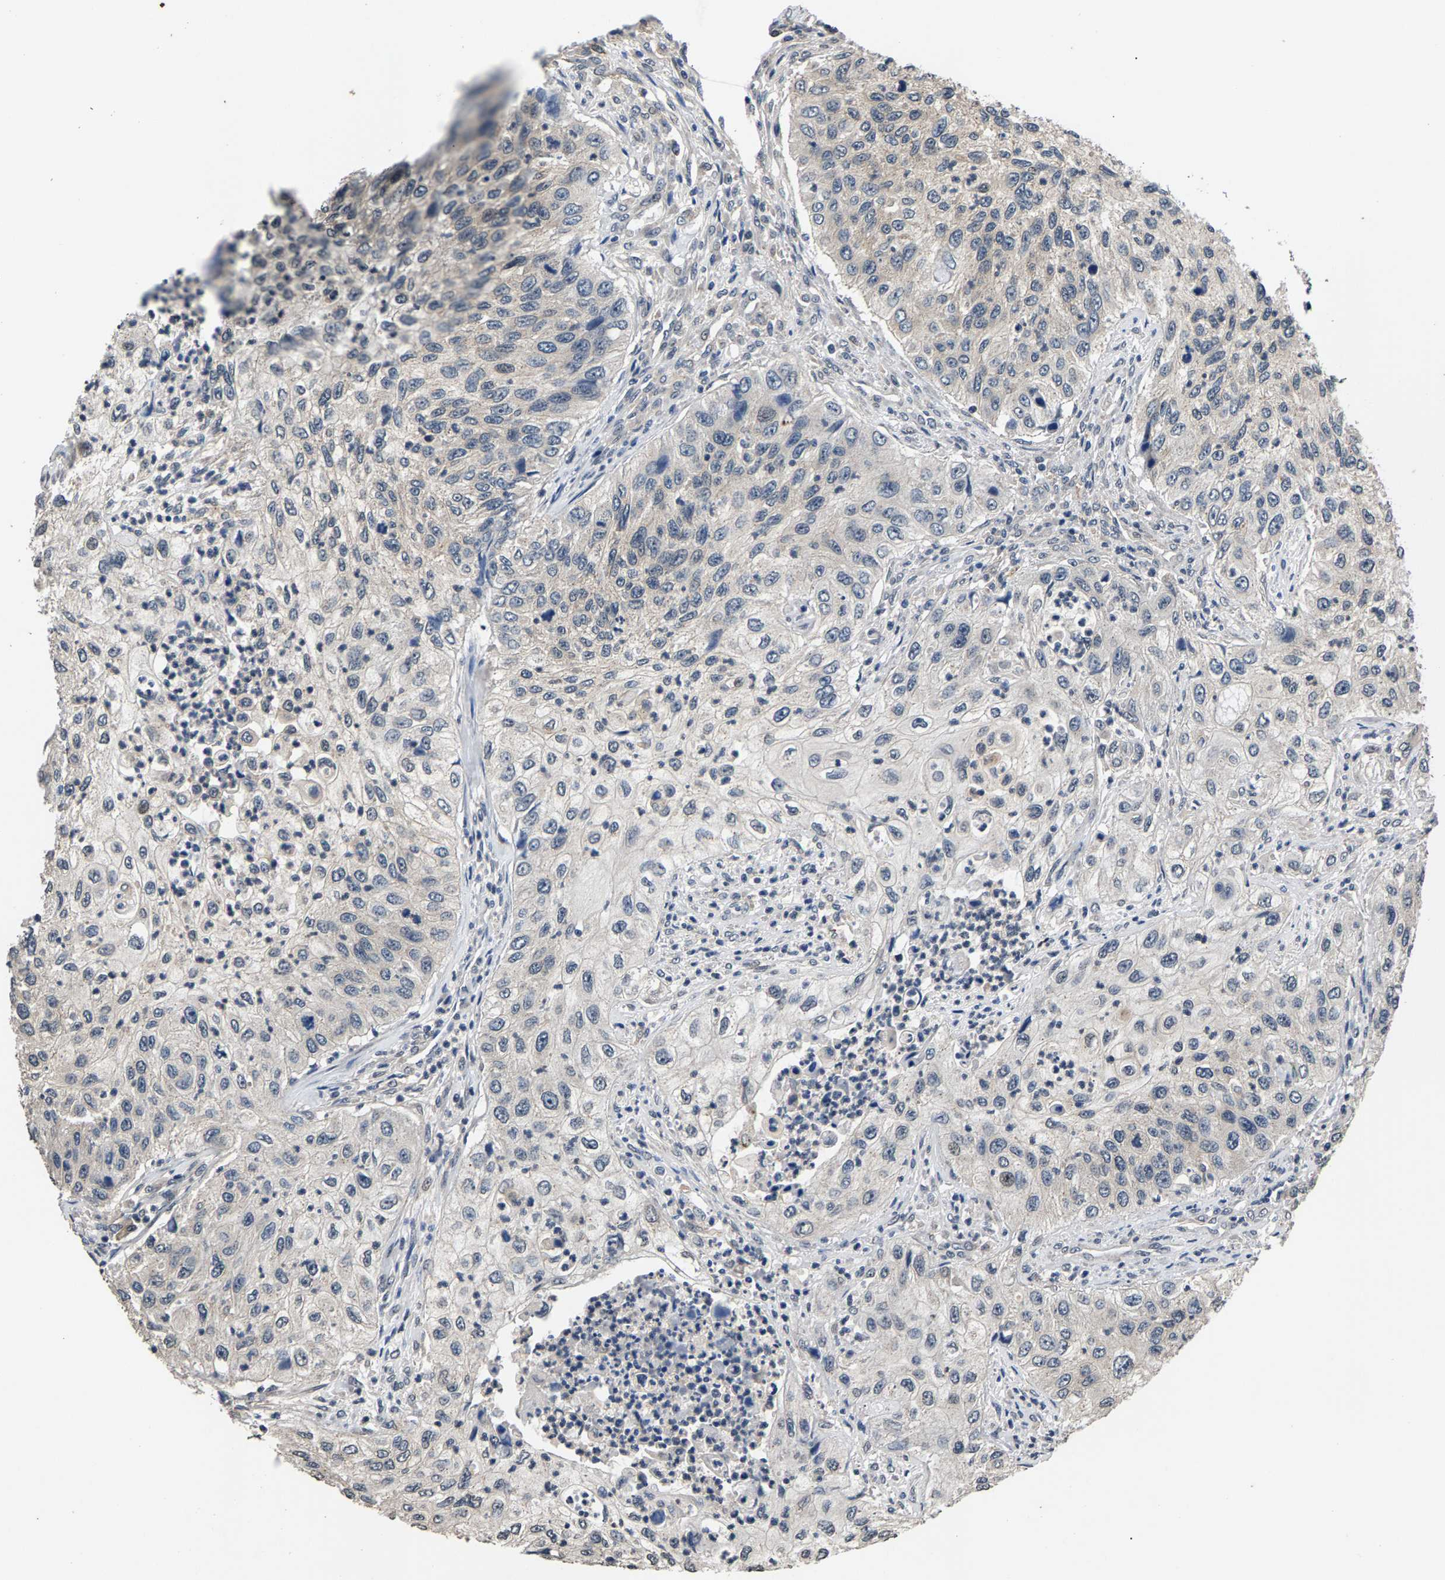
{"staining": {"intensity": "negative", "quantity": "none", "location": "none"}, "tissue": "urothelial cancer", "cell_type": "Tumor cells", "image_type": "cancer", "snomed": [{"axis": "morphology", "description": "Urothelial carcinoma, High grade"}, {"axis": "topography", "description": "Urinary bladder"}], "caption": "High power microscopy image of an immunohistochemistry (IHC) photomicrograph of high-grade urothelial carcinoma, revealing no significant expression in tumor cells.", "gene": "RBM33", "patient": {"sex": "female", "age": 60}}